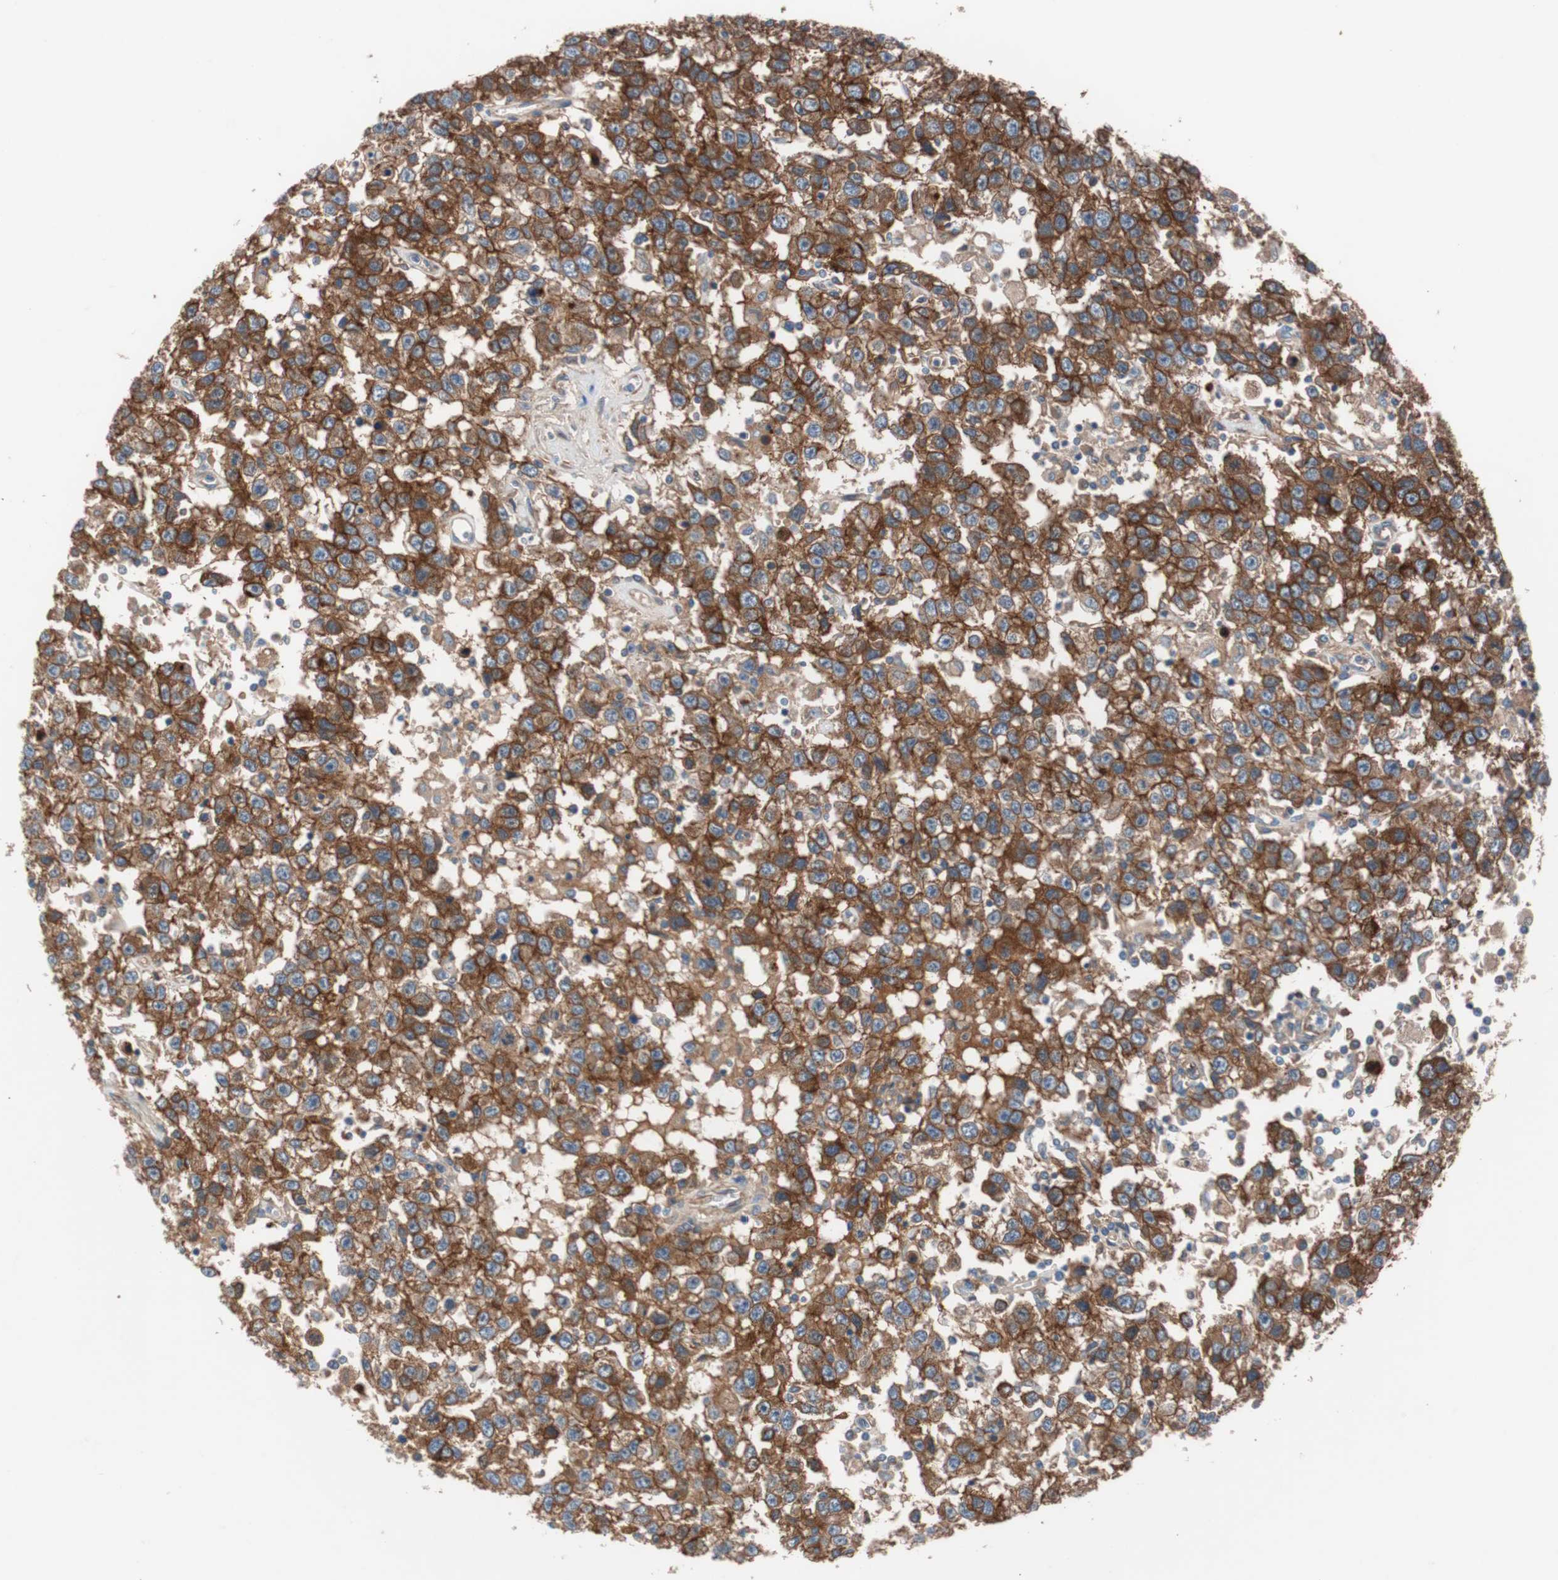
{"staining": {"intensity": "strong", "quantity": ">75%", "location": "cytoplasmic/membranous"}, "tissue": "testis cancer", "cell_type": "Tumor cells", "image_type": "cancer", "snomed": [{"axis": "morphology", "description": "Seminoma, NOS"}, {"axis": "topography", "description": "Testis"}], "caption": "Protein analysis of testis cancer tissue shows strong cytoplasmic/membranous positivity in approximately >75% of tumor cells.", "gene": "SPINT1", "patient": {"sex": "male", "age": 41}}